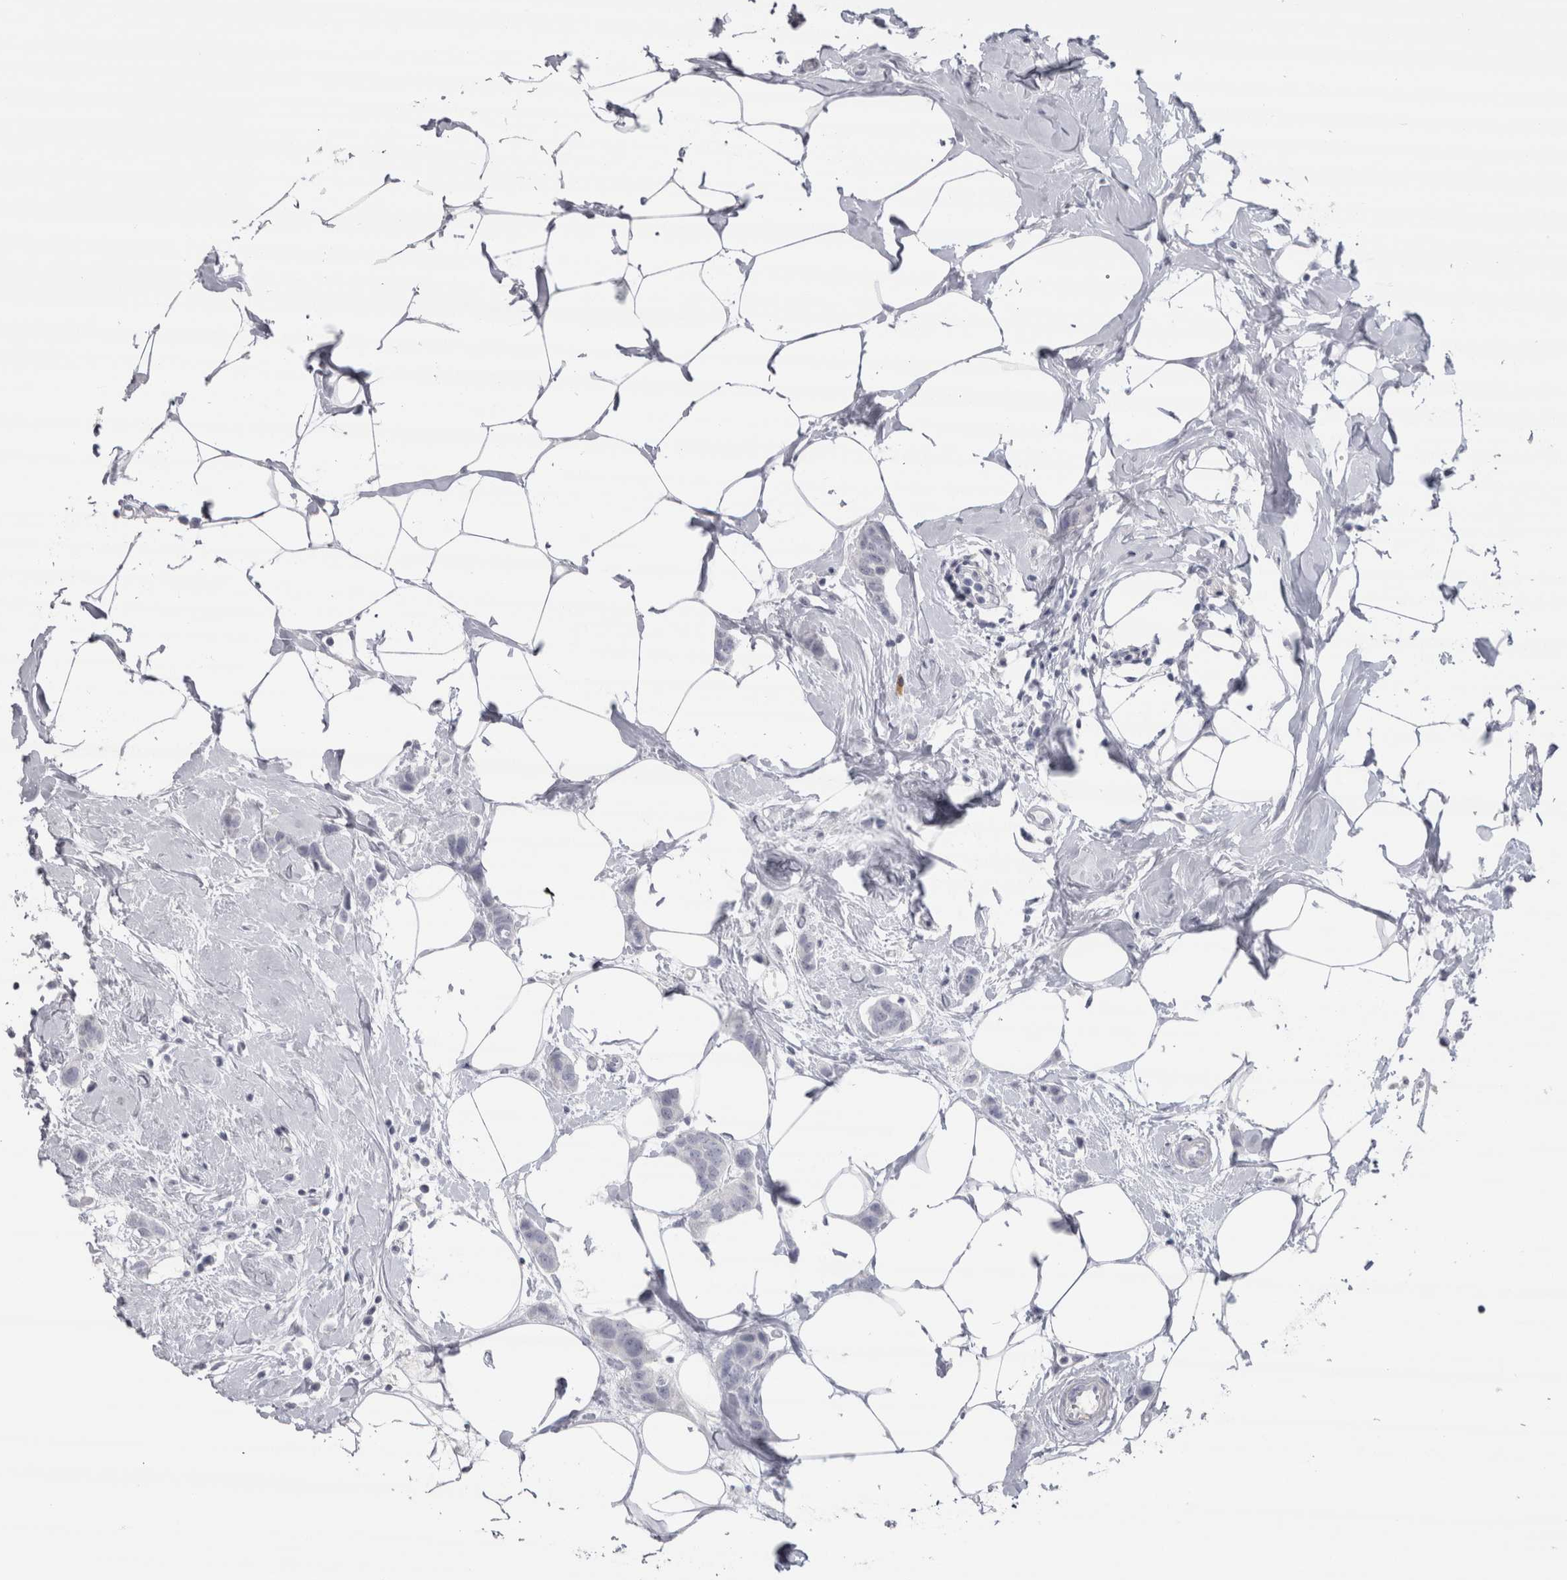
{"staining": {"intensity": "negative", "quantity": "none", "location": "none"}, "tissue": "breast cancer", "cell_type": "Tumor cells", "image_type": "cancer", "snomed": [{"axis": "morphology", "description": "Normal tissue, NOS"}, {"axis": "morphology", "description": "Duct carcinoma"}, {"axis": "topography", "description": "Breast"}], "caption": "High magnification brightfield microscopy of breast intraductal carcinoma stained with DAB (3,3'-diaminobenzidine) (brown) and counterstained with hematoxylin (blue): tumor cells show no significant expression. (Brightfield microscopy of DAB IHC at high magnification).", "gene": "CDH17", "patient": {"sex": "female", "age": 50}}